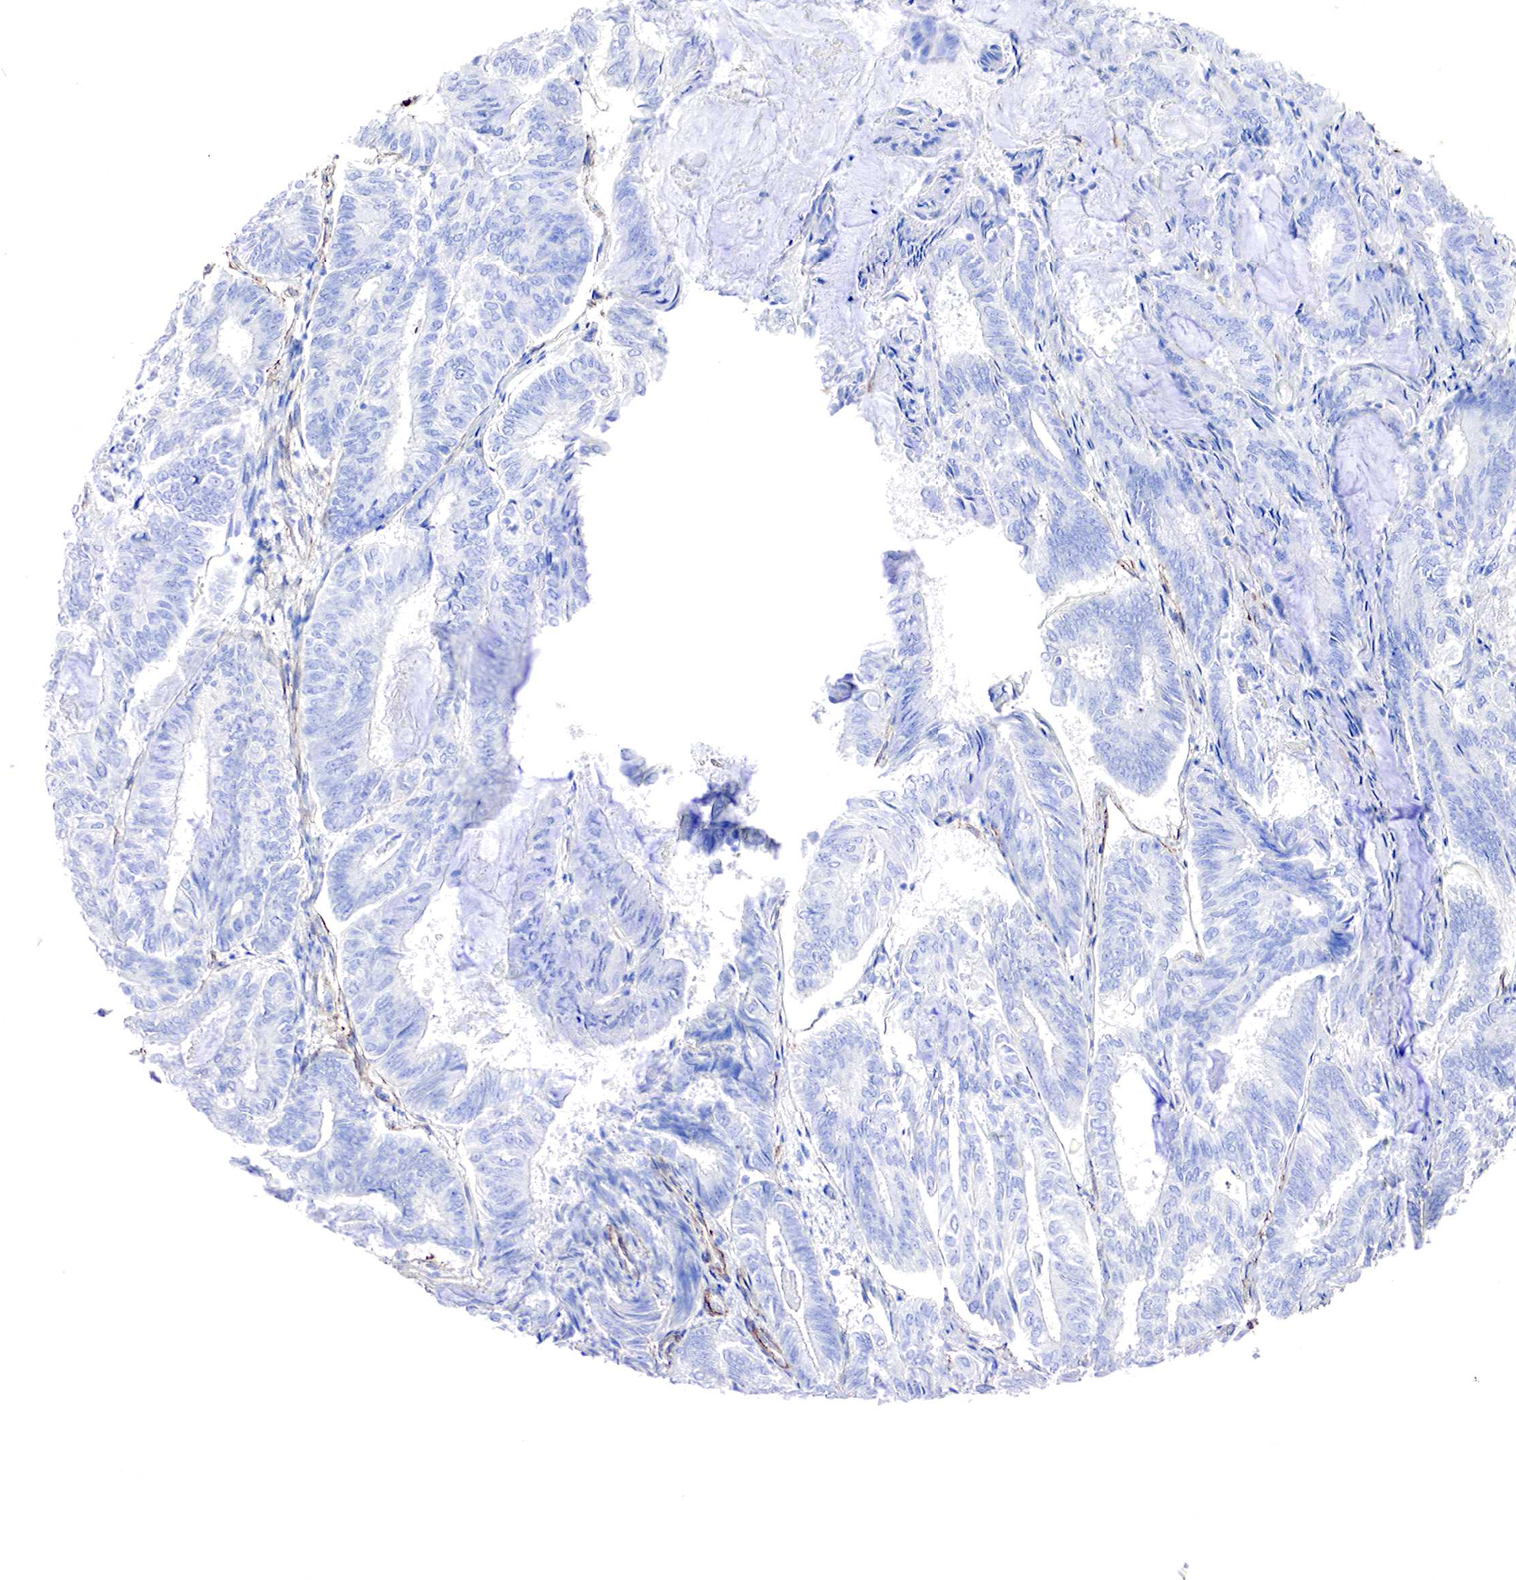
{"staining": {"intensity": "negative", "quantity": "none", "location": "none"}, "tissue": "endometrial cancer", "cell_type": "Tumor cells", "image_type": "cancer", "snomed": [{"axis": "morphology", "description": "Adenocarcinoma, NOS"}, {"axis": "topography", "description": "Endometrium"}], "caption": "Tumor cells are negative for protein expression in human endometrial adenocarcinoma.", "gene": "TPM1", "patient": {"sex": "female", "age": 59}}